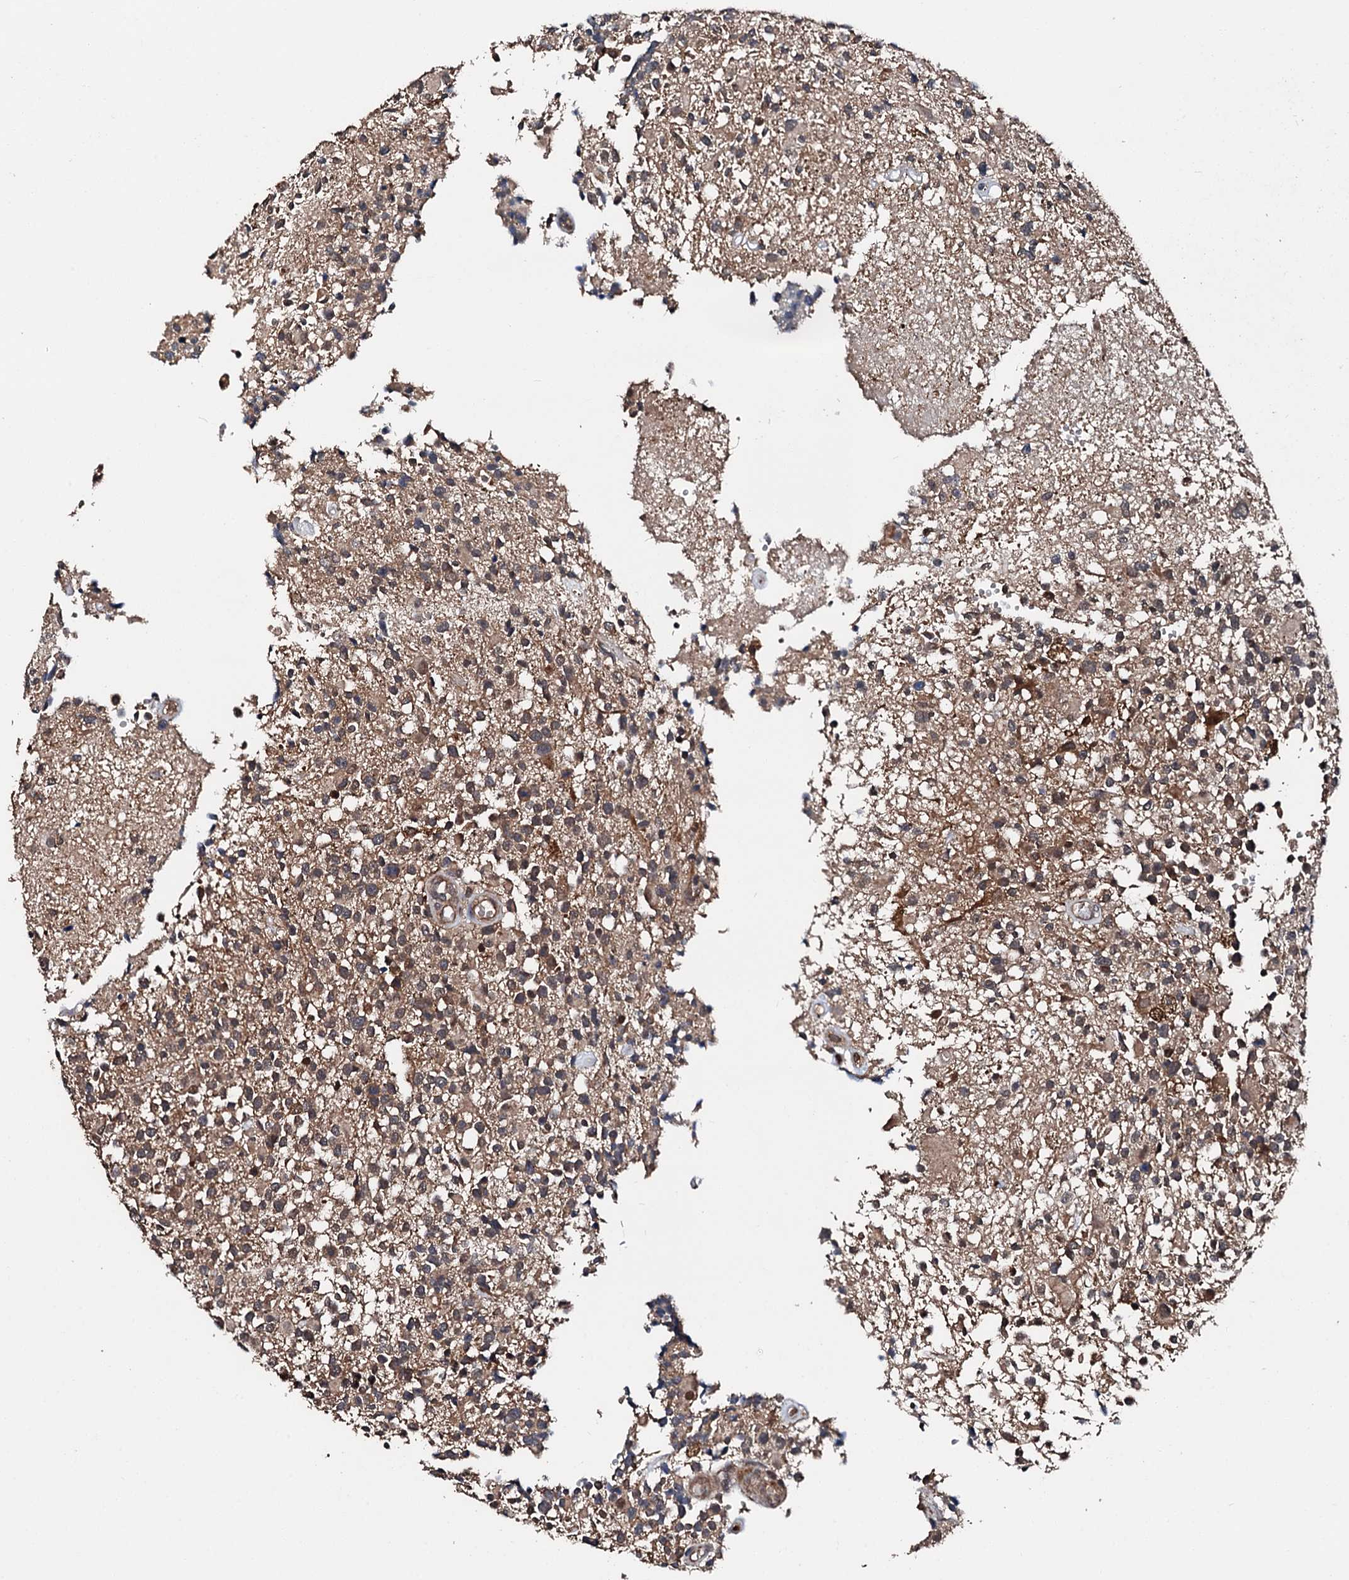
{"staining": {"intensity": "weak", "quantity": "25%-75%", "location": "cytoplasmic/membranous"}, "tissue": "glioma", "cell_type": "Tumor cells", "image_type": "cancer", "snomed": [{"axis": "morphology", "description": "Glioma, malignant, High grade"}, {"axis": "morphology", "description": "Glioblastoma, NOS"}, {"axis": "topography", "description": "Brain"}], "caption": "Protein expression analysis of glioblastoma shows weak cytoplasmic/membranous positivity in approximately 25%-75% of tumor cells.", "gene": "FGD4", "patient": {"sex": "male", "age": 60}}